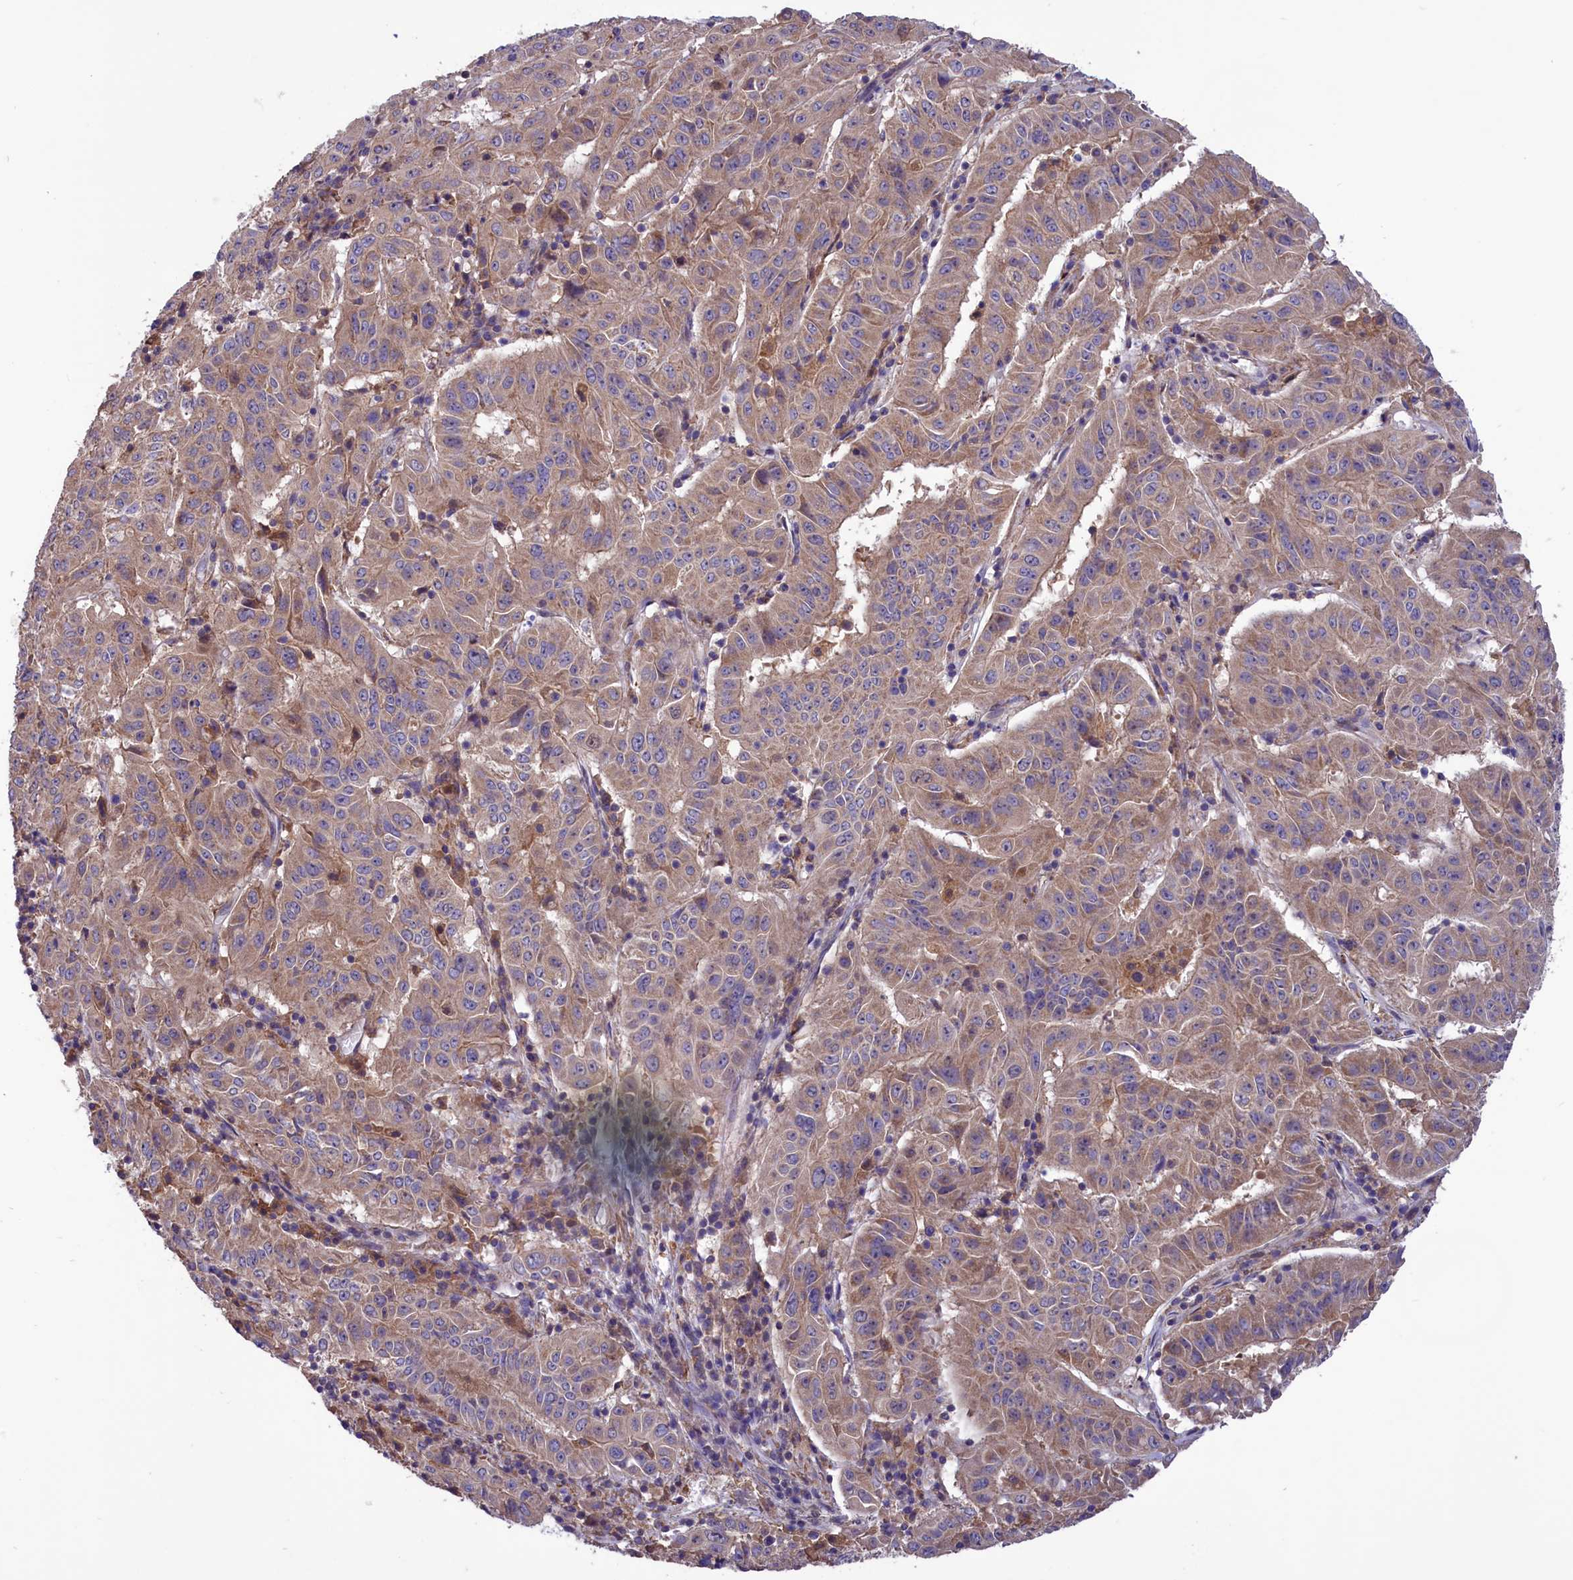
{"staining": {"intensity": "weak", "quantity": "25%-75%", "location": "cytoplasmic/membranous"}, "tissue": "pancreatic cancer", "cell_type": "Tumor cells", "image_type": "cancer", "snomed": [{"axis": "morphology", "description": "Adenocarcinoma, NOS"}, {"axis": "topography", "description": "Pancreas"}], "caption": "Immunohistochemical staining of human pancreatic adenocarcinoma displays low levels of weak cytoplasmic/membranous staining in approximately 25%-75% of tumor cells. (Brightfield microscopy of DAB IHC at high magnification).", "gene": "AMDHD2", "patient": {"sex": "male", "age": 63}}